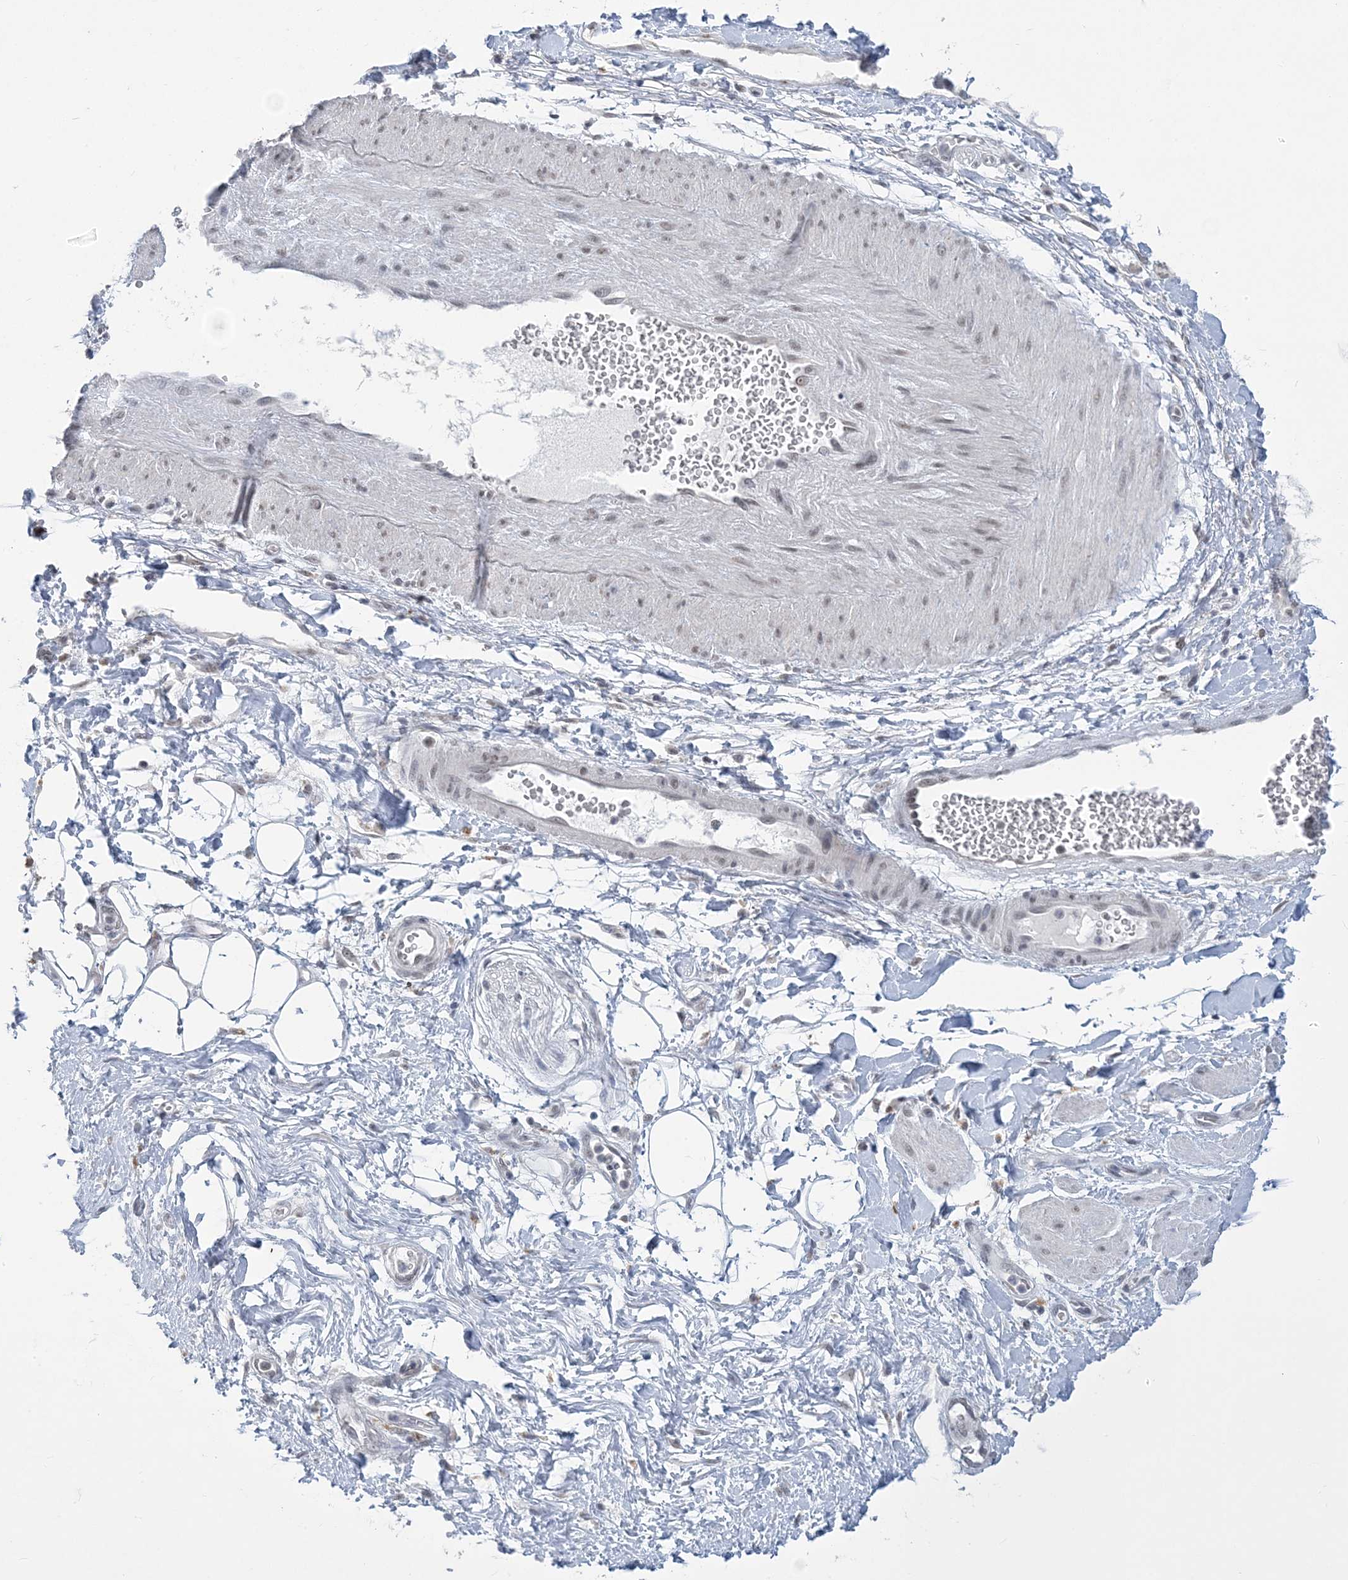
{"staining": {"intensity": "negative", "quantity": "none", "location": "none"}, "tissue": "adipose tissue", "cell_type": "Adipocytes", "image_type": "normal", "snomed": [{"axis": "morphology", "description": "Normal tissue, NOS"}, {"axis": "morphology", "description": "Adenocarcinoma, NOS"}, {"axis": "topography", "description": "Pancreas"}, {"axis": "topography", "description": "Peripheral nerve tissue"}], "caption": "Immunohistochemistry image of benign human adipose tissue stained for a protein (brown), which displays no staining in adipocytes. (DAB (3,3'-diaminobenzidine) immunohistochemistry visualized using brightfield microscopy, high magnification).", "gene": "ZBTB7A", "patient": {"sex": "male", "age": 59}}